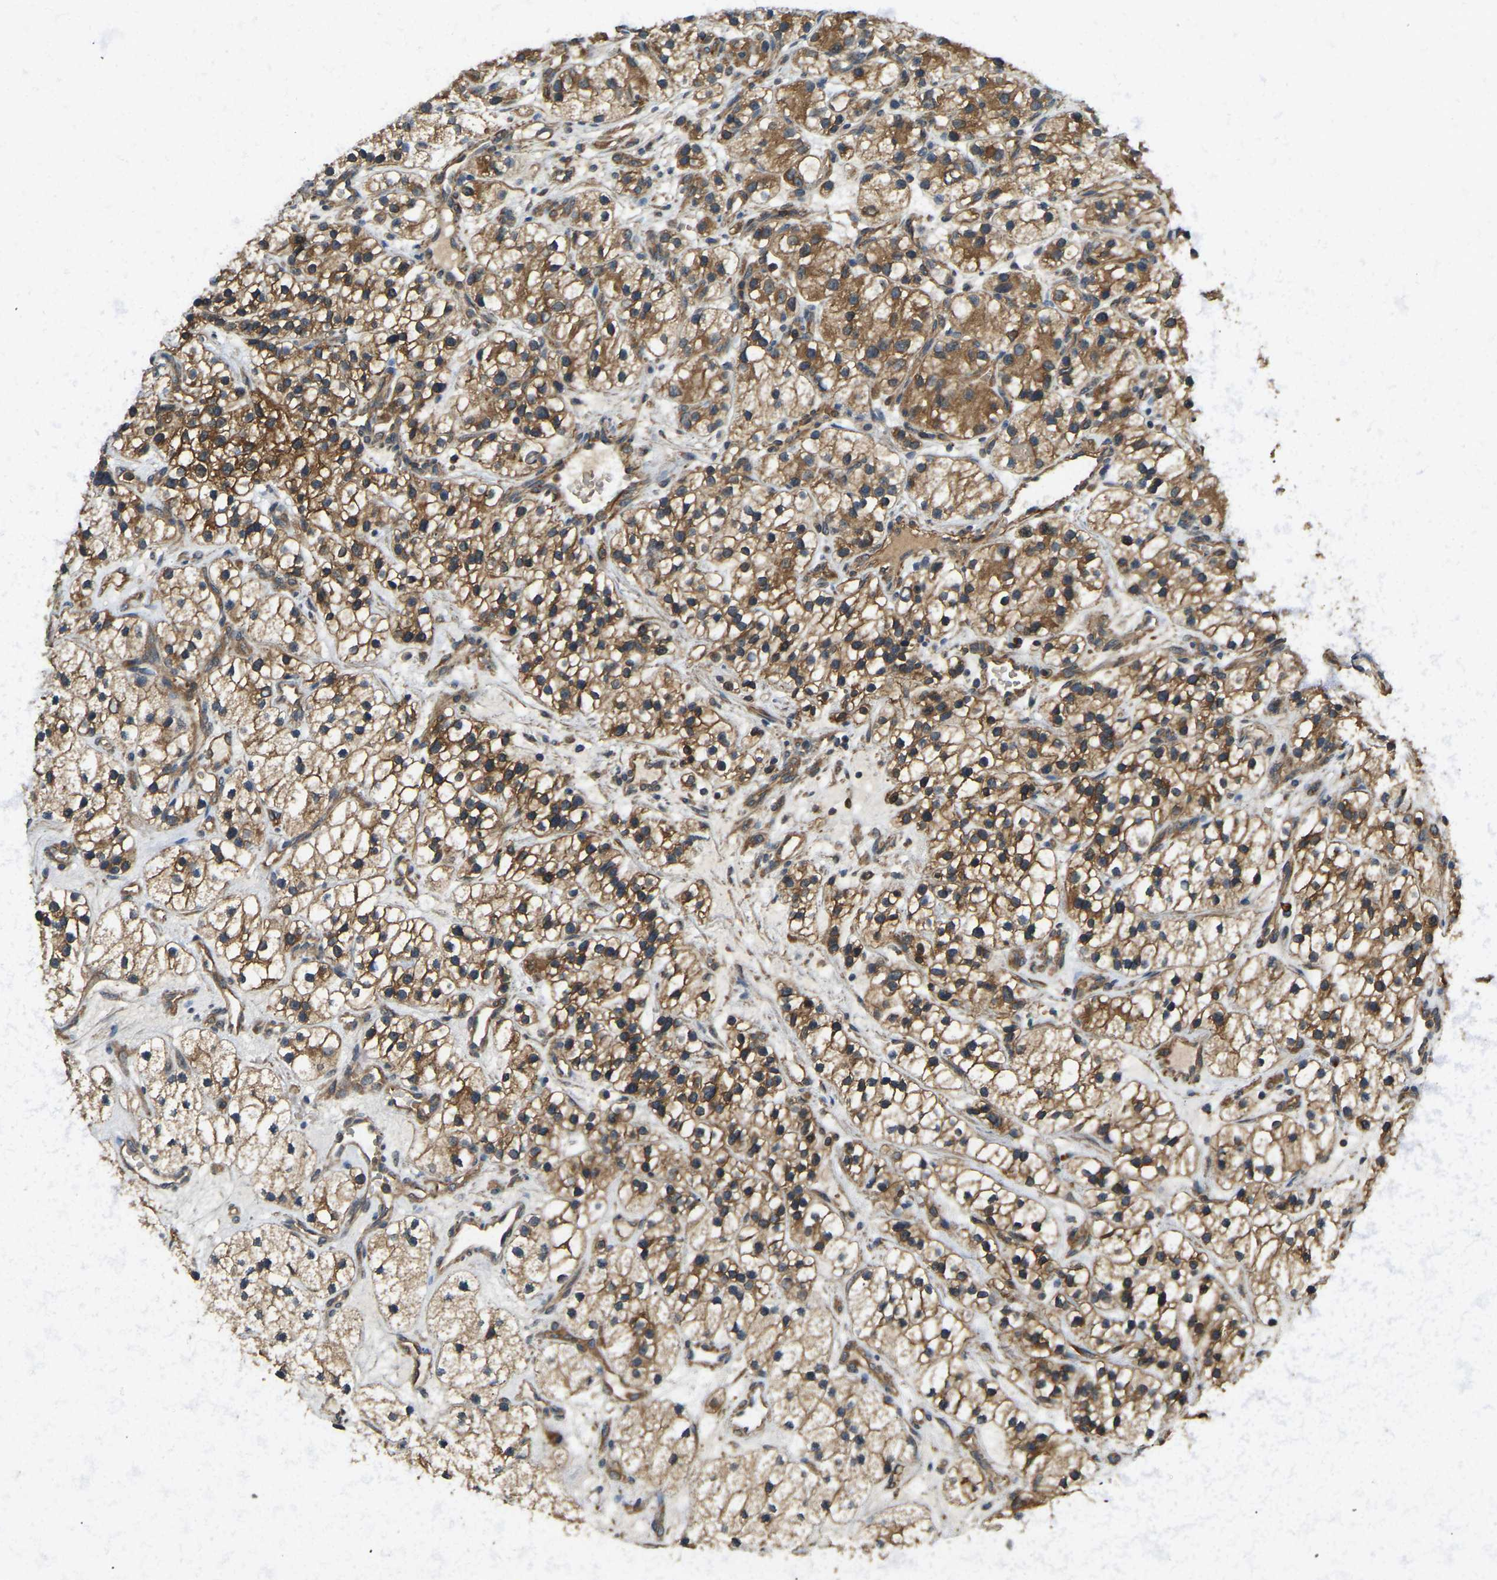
{"staining": {"intensity": "moderate", "quantity": ">75%", "location": "cytoplasmic/membranous"}, "tissue": "renal cancer", "cell_type": "Tumor cells", "image_type": "cancer", "snomed": [{"axis": "morphology", "description": "Adenocarcinoma, NOS"}, {"axis": "topography", "description": "Kidney"}], "caption": "Renal adenocarcinoma stained for a protein shows moderate cytoplasmic/membranous positivity in tumor cells.", "gene": "ERGIC1", "patient": {"sex": "female", "age": 57}}